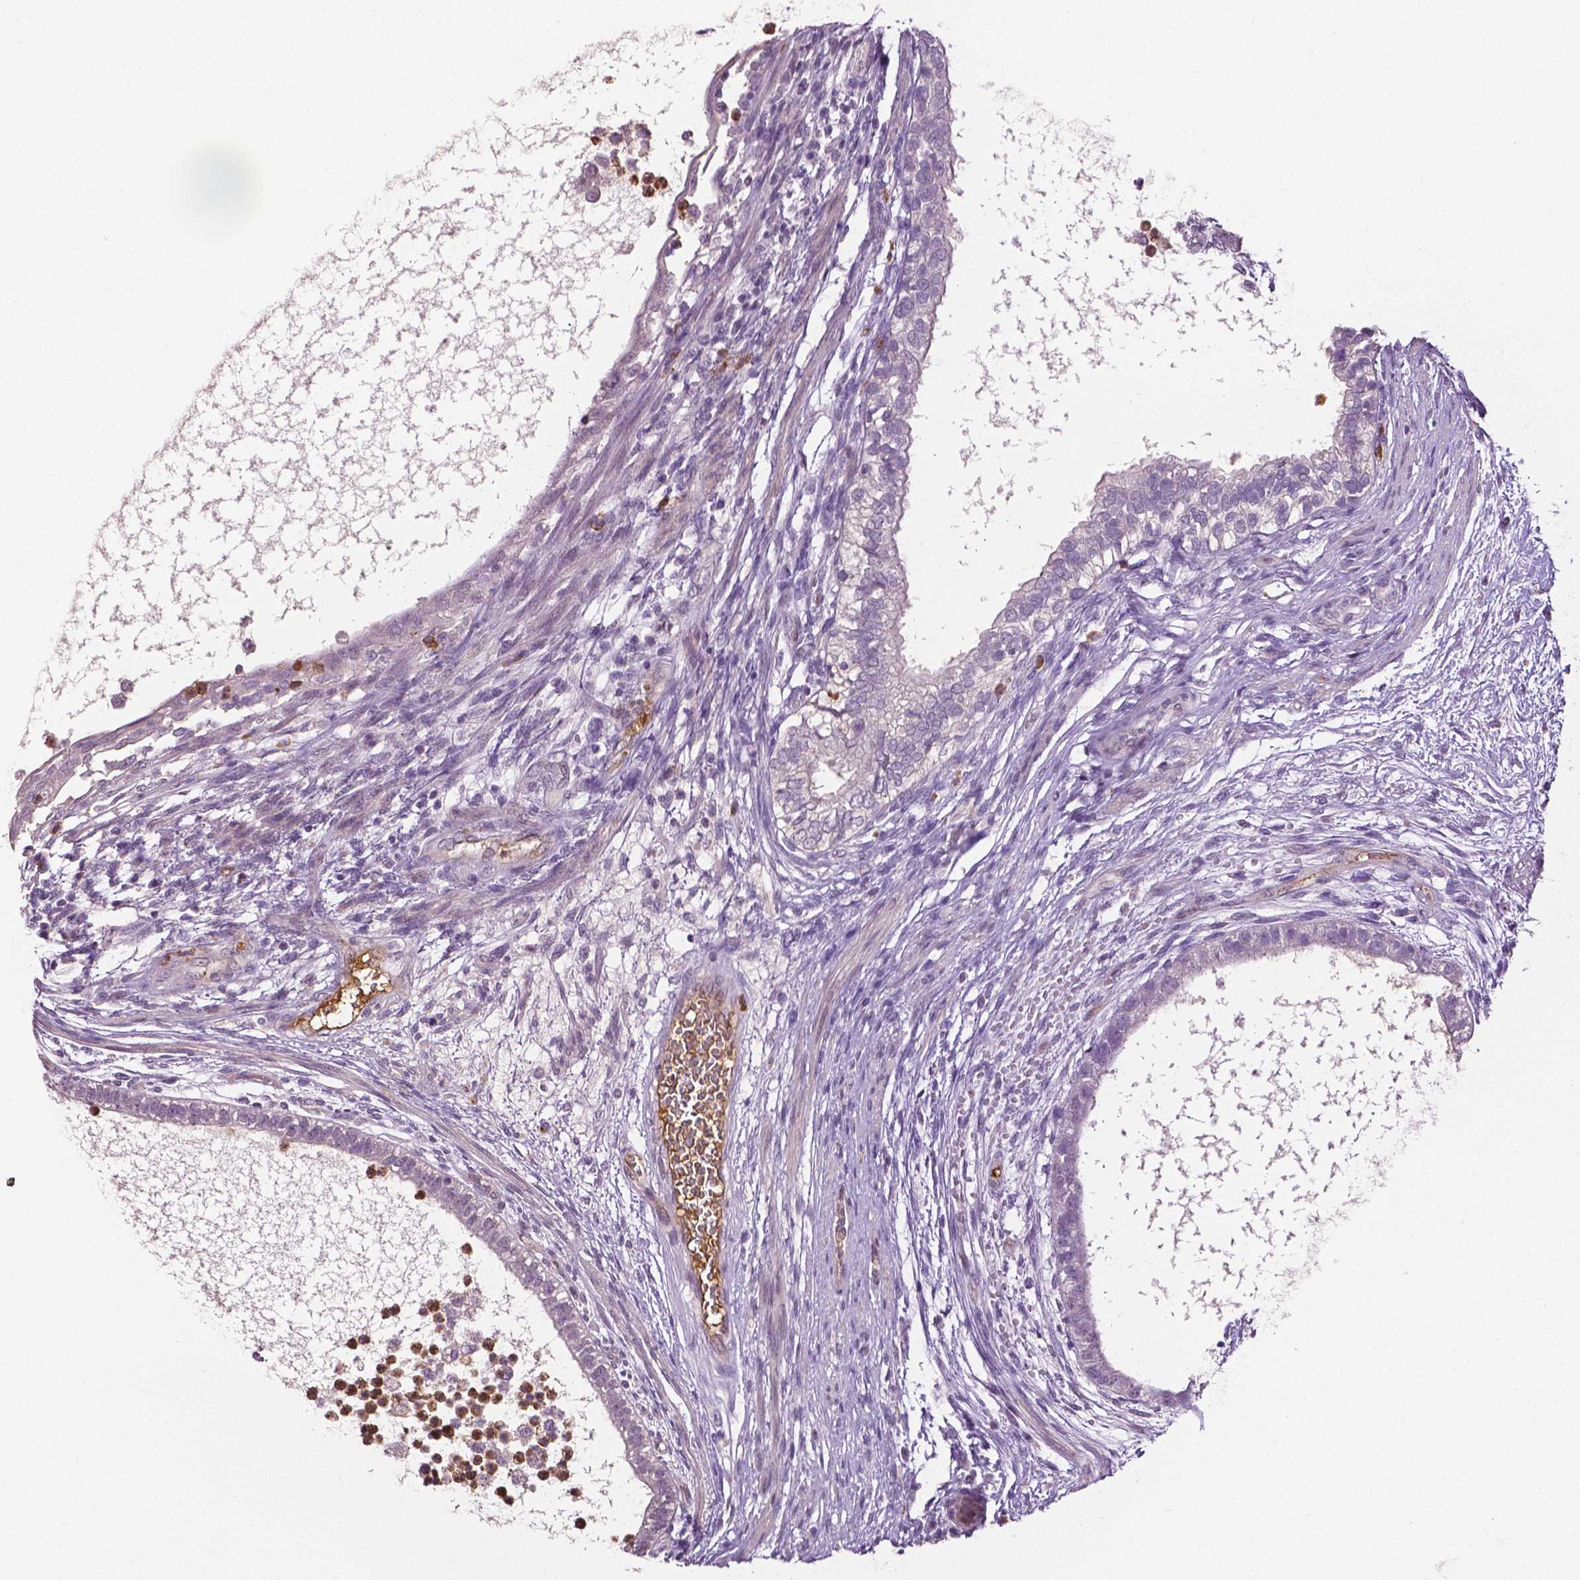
{"staining": {"intensity": "negative", "quantity": "none", "location": "none"}, "tissue": "testis cancer", "cell_type": "Tumor cells", "image_type": "cancer", "snomed": [{"axis": "morphology", "description": "Carcinoma, Embryonal, NOS"}, {"axis": "topography", "description": "Testis"}], "caption": "Testis cancer stained for a protein using immunohistochemistry exhibits no positivity tumor cells.", "gene": "PTPN5", "patient": {"sex": "male", "age": 26}}